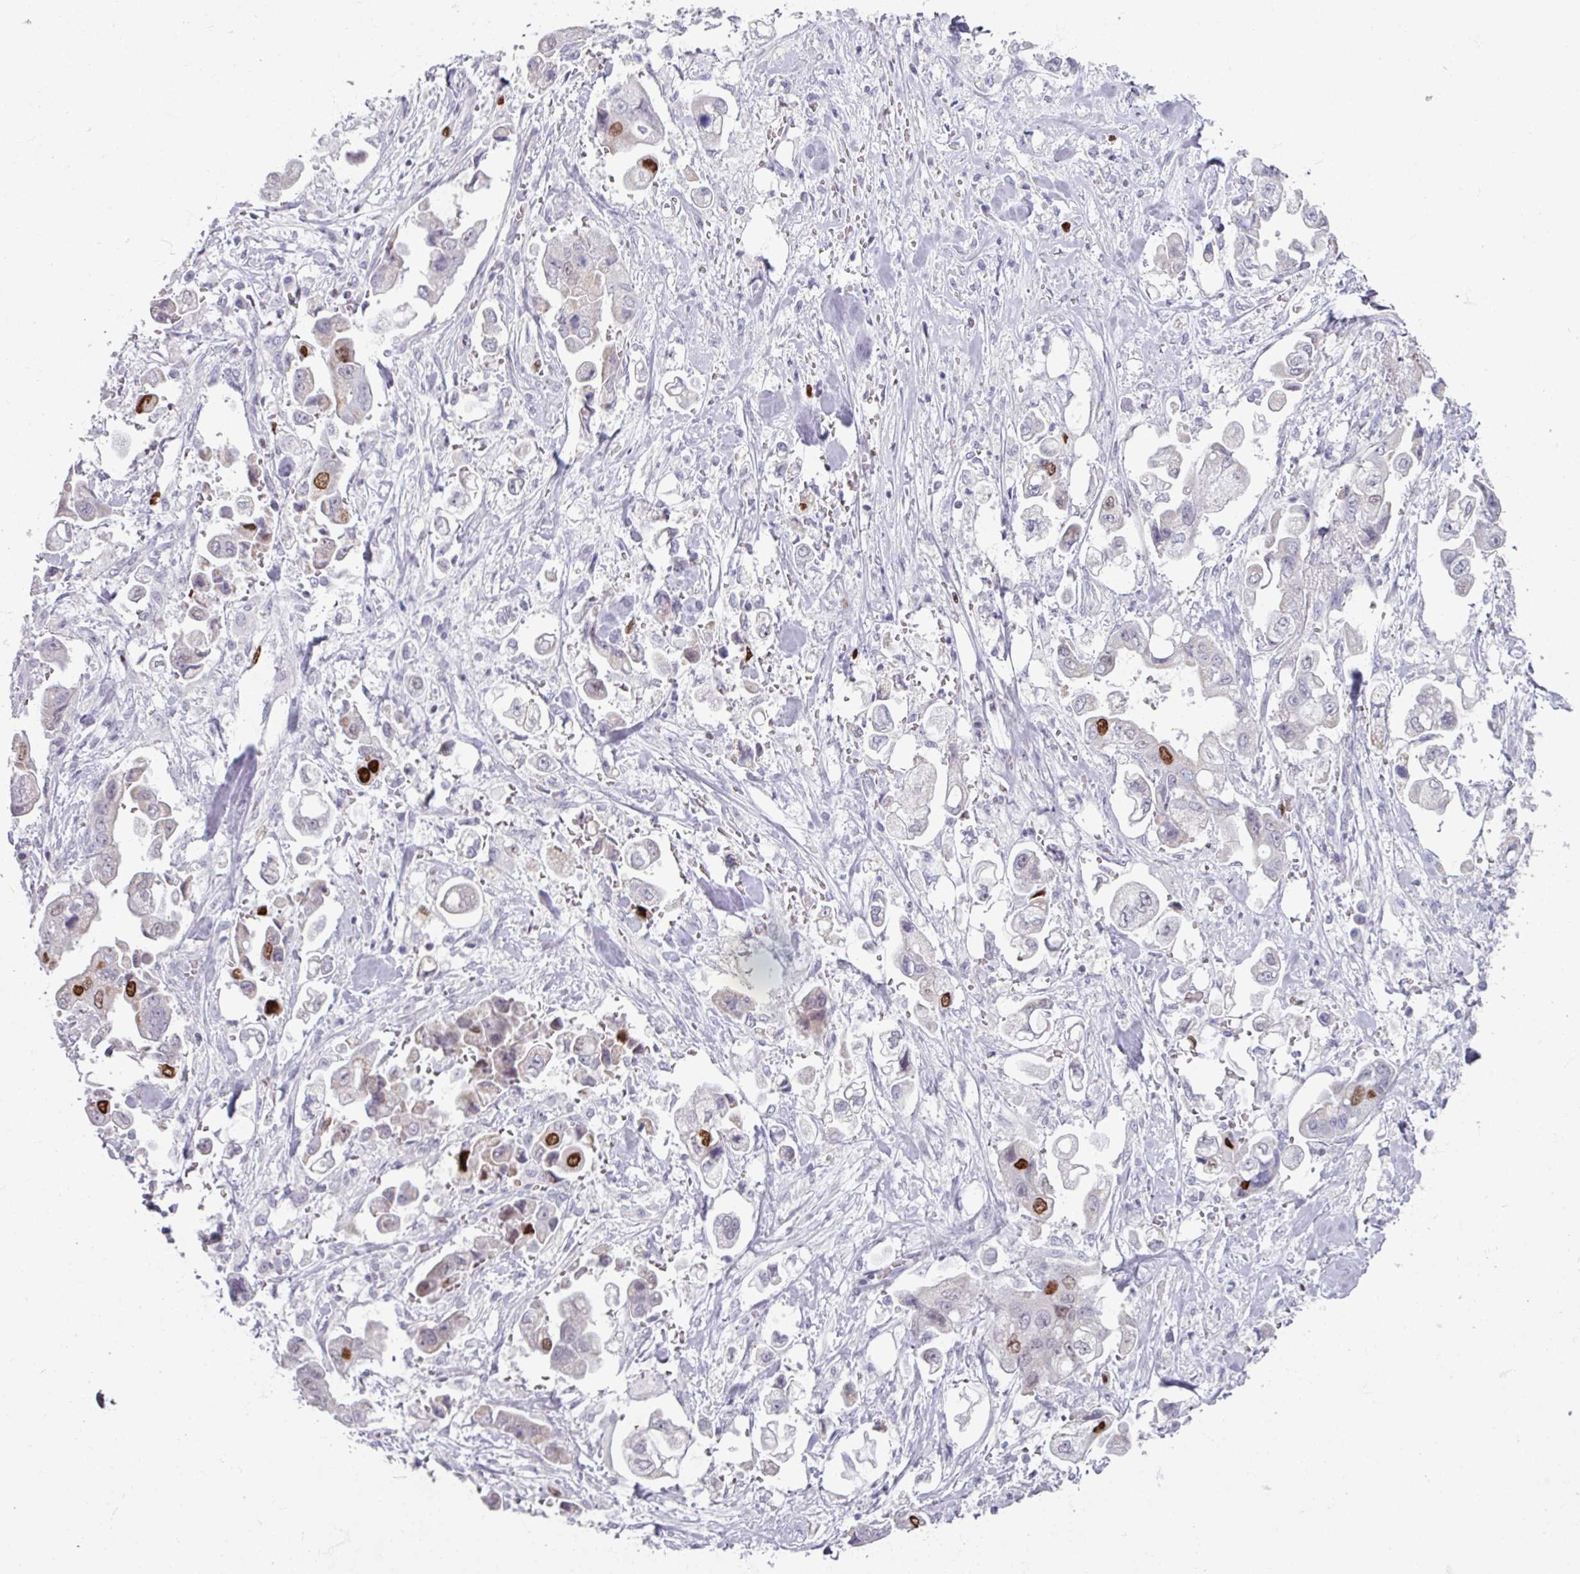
{"staining": {"intensity": "strong", "quantity": "<25%", "location": "nuclear"}, "tissue": "stomach cancer", "cell_type": "Tumor cells", "image_type": "cancer", "snomed": [{"axis": "morphology", "description": "Adenocarcinoma, NOS"}, {"axis": "topography", "description": "Stomach"}], "caption": "Protein expression analysis of human stomach cancer reveals strong nuclear positivity in about <25% of tumor cells.", "gene": "ATAD2", "patient": {"sex": "male", "age": 62}}